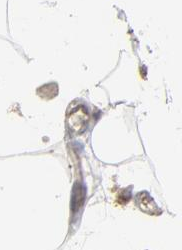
{"staining": {"intensity": "weak", "quantity": ">75%", "location": "cytoplasmic/membranous"}, "tissue": "adipose tissue", "cell_type": "Adipocytes", "image_type": "normal", "snomed": [{"axis": "morphology", "description": "Normal tissue, NOS"}, {"axis": "morphology", "description": "Duct carcinoma"}, {"axis": "topography", "description": "Breast"}, {"axis": "topography", "description": "Adipose tissue"}], "caption": "Protein staining by immunohistochemistry exhibits weak cytoplasmic/membranous expression in about >75% of adipocytes in unremarkable adipose tissue.", "gene": "CTNND1", "patient": {"sex": "female", "age": 37}}